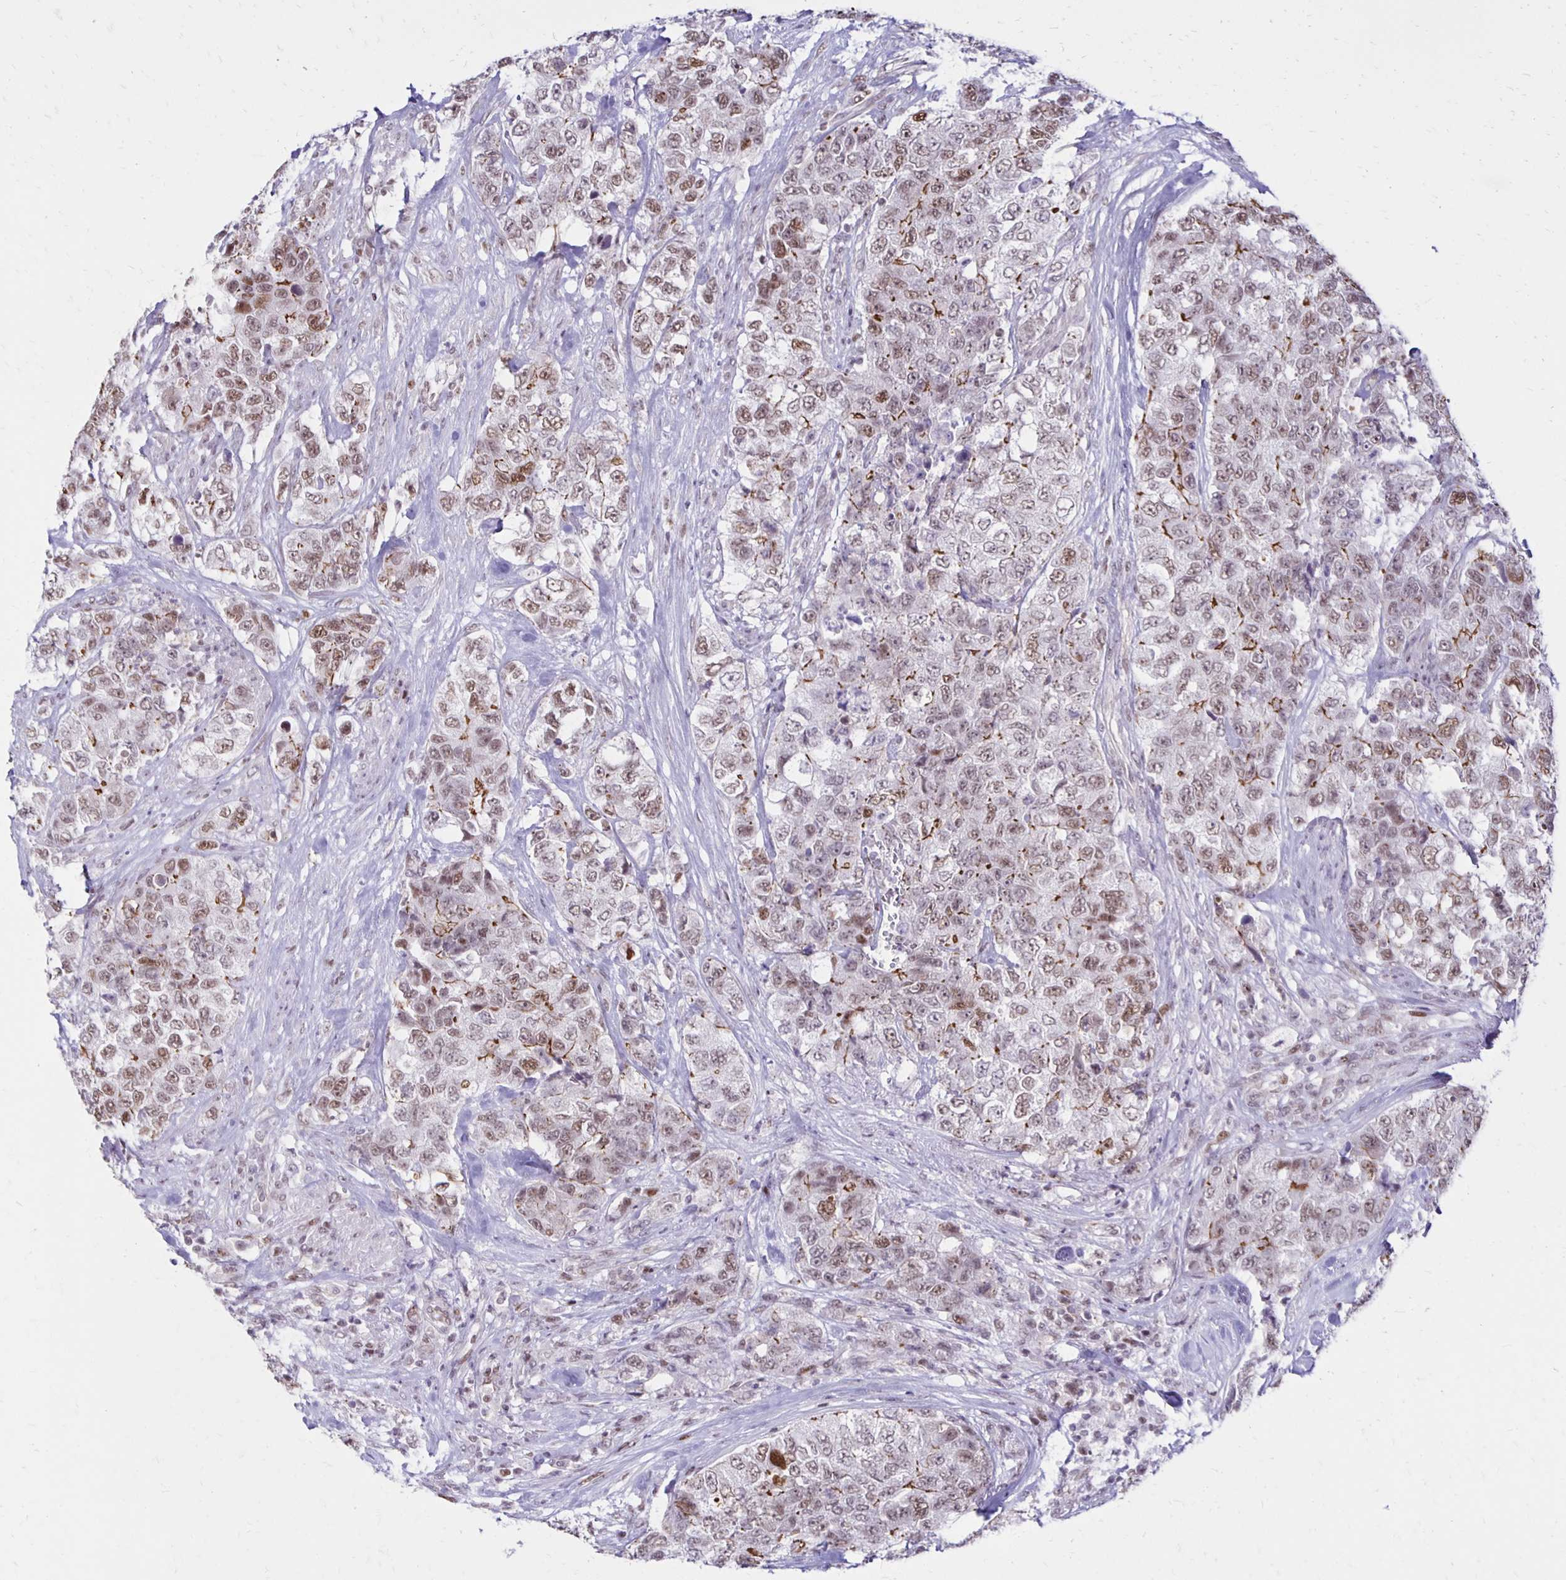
{"staining": {"intensity": "weak", "quantity": ">75%", "location": "cytoplasmic/membranous,nuclear"}, "tissue": "urothelial cancer", "cell_type": "Tumor cells", "image_type": "cancer", "snomed": [{"axis": "morphology", "description": "Urothelial carcinoma, High grade"}, {"axis": "topography", "description": "Urinary bladder"}], "caption": "Protein staining of urothelial cancer tissue displays weak cytoplasmic/membranous and nuclear expression in approximately >75% of tumor cells.", "gene": "DDB2", "patient": {"sex": "female", "age": 78}}